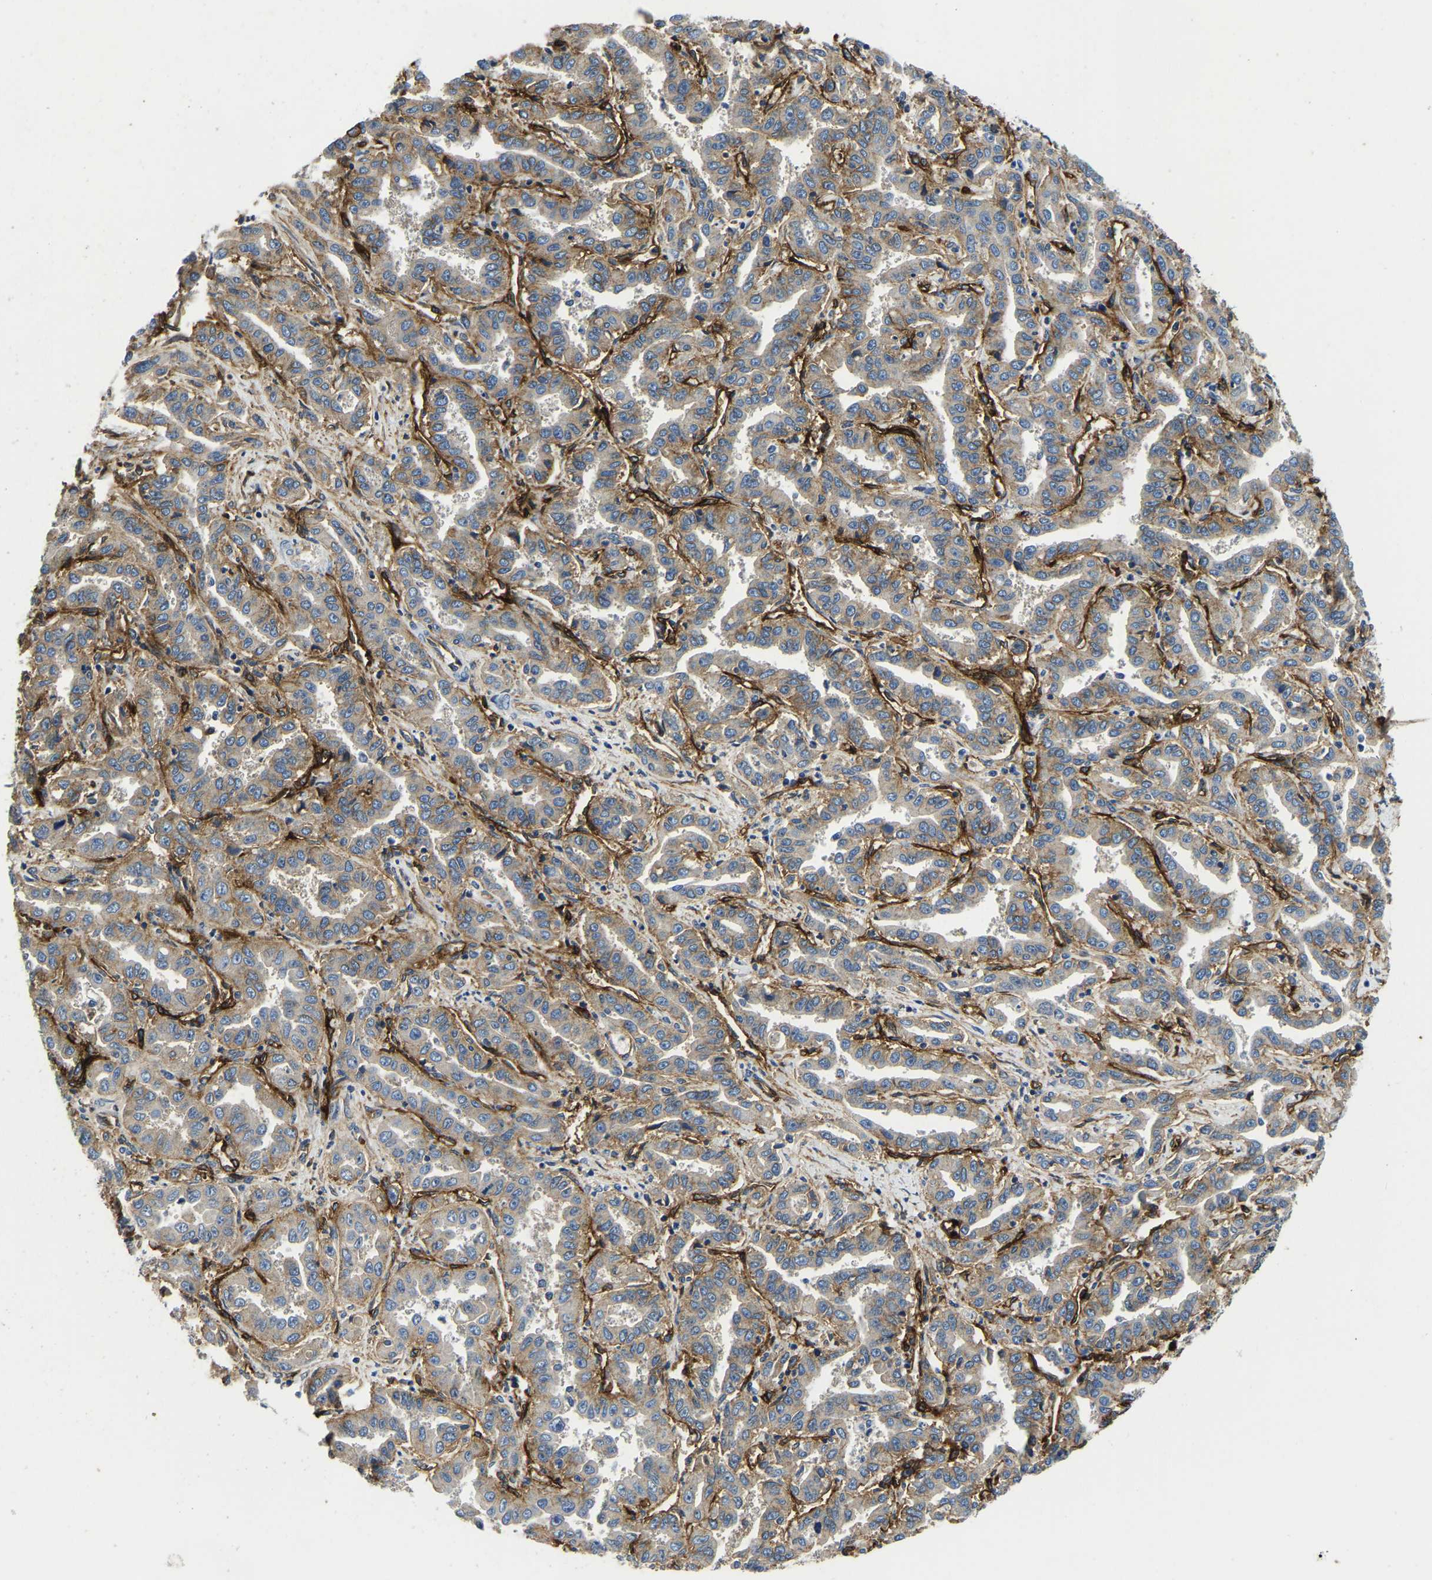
{"staining": {"intensity": "moderate", "quantity": ">75%", "location": "cytoplasmic/membranous"}, "tissue": "liver cancer", "cell_type": "Tumor cells", "image_type": "cancer", "snomed": [{"axis": "morphology", "description": "Cholangiocarcinoma"}, {"axis": "topography", "description": "Liver"}], "caption": "Human cholangiocarcinoma (liver) stained for a protein (brown) reveals moderate cytoplasmic/membranous positive staining in approximately >75% of tumor cells.", "gene": "ITGA2", "patient": {"sex": "male", "age": 59}}